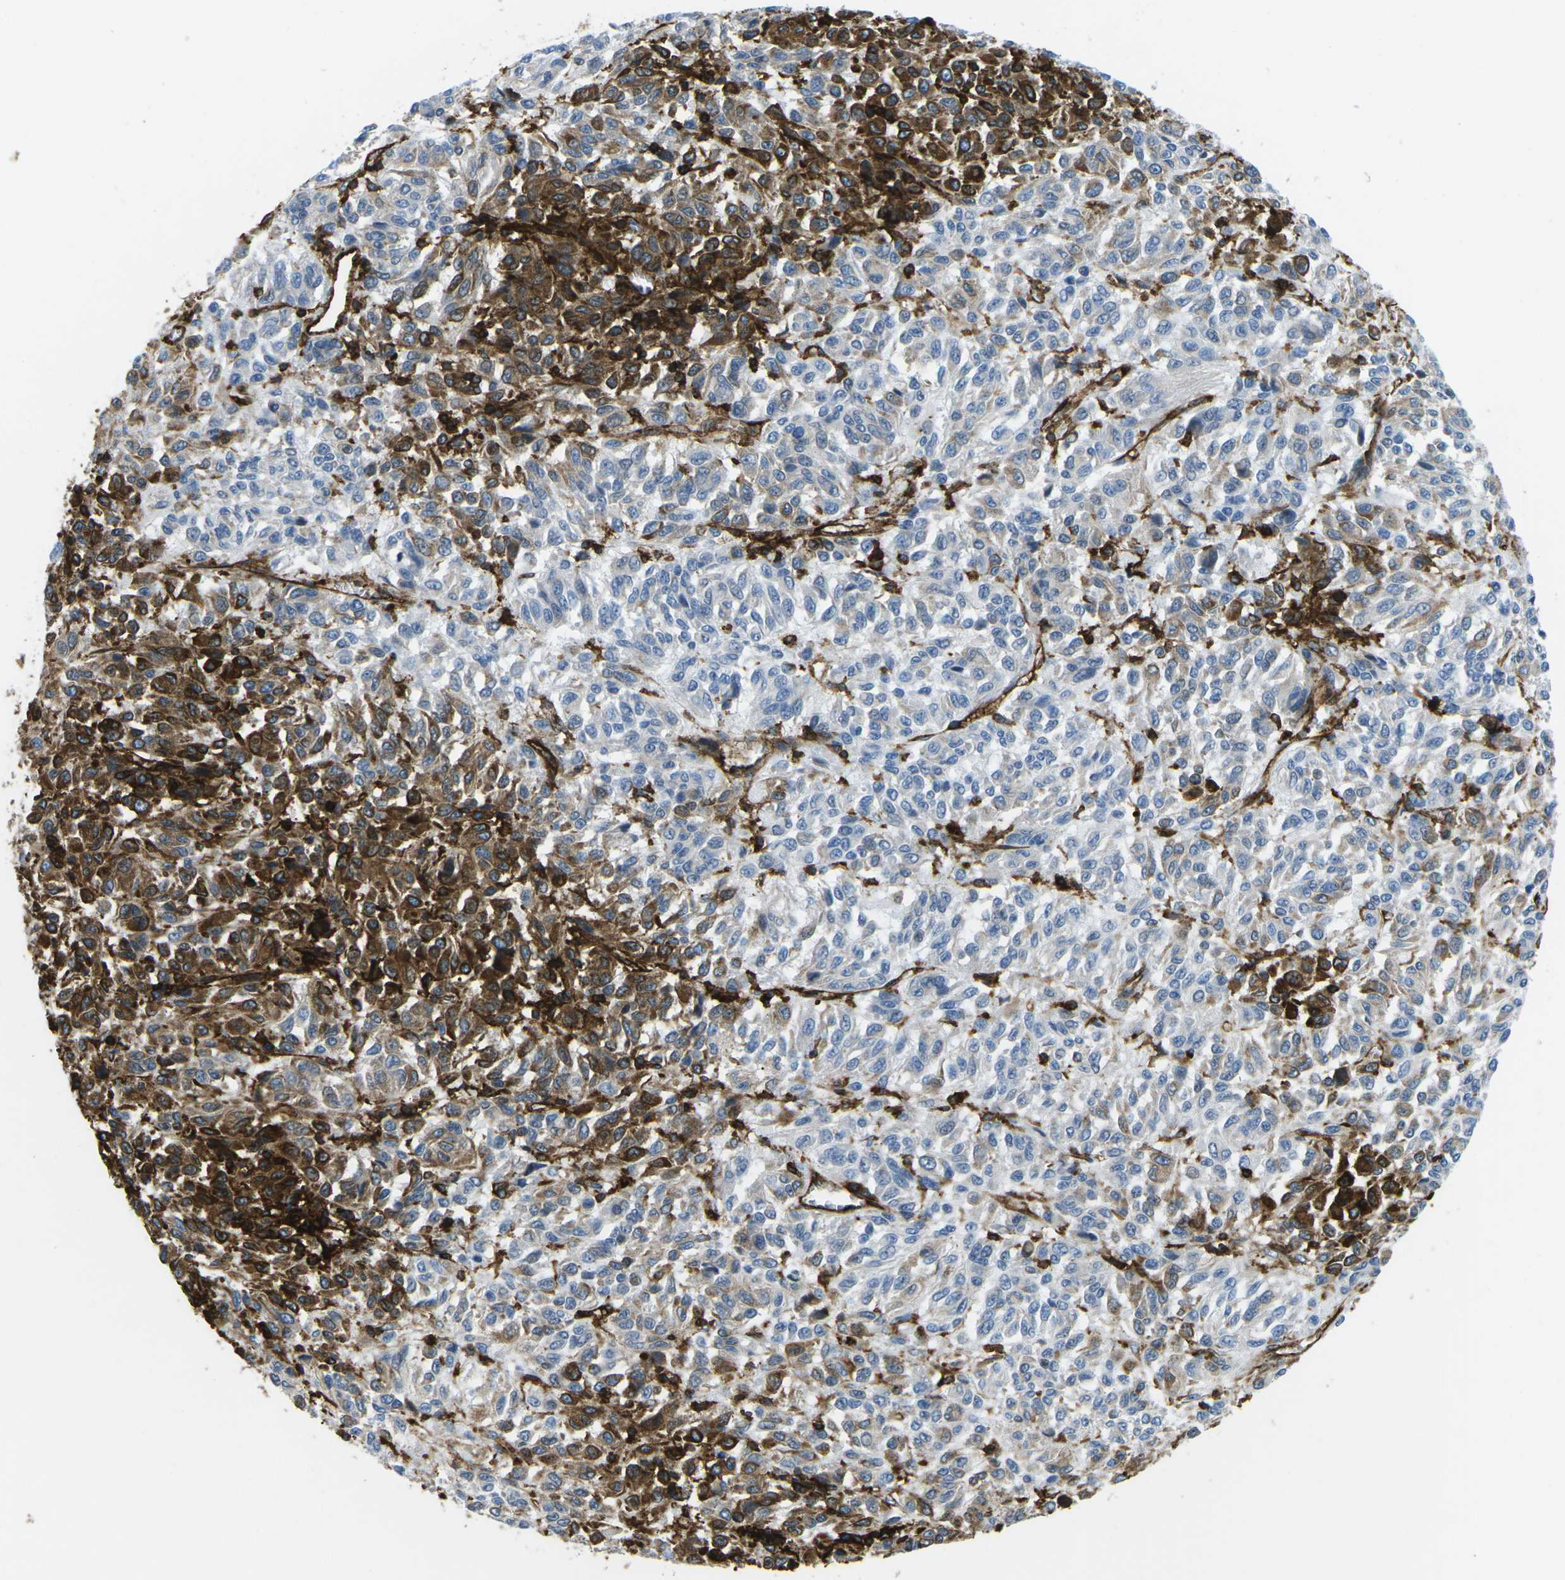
{"staining": {"intensity": "strong", "quantity": "<25%", "location": "cytoplasmic/membranous"}, "tissue": "melanoma", "cell_type": "Tumor cells", "image_type": "cancer", "snomed": [{"axis": "morphology", "description": "Malignant melanoma, Metastatic site"}, {"axis": "topography", "description": "Lung"}], "caption": "Melanoma tissue reveals strong cytoplasmic/membranous expression in approximately <25% of tumor cells, visualized by immunohistochemistry.", "gene": "HLA-B", "patient": {"sex": "male", "age": 64}}